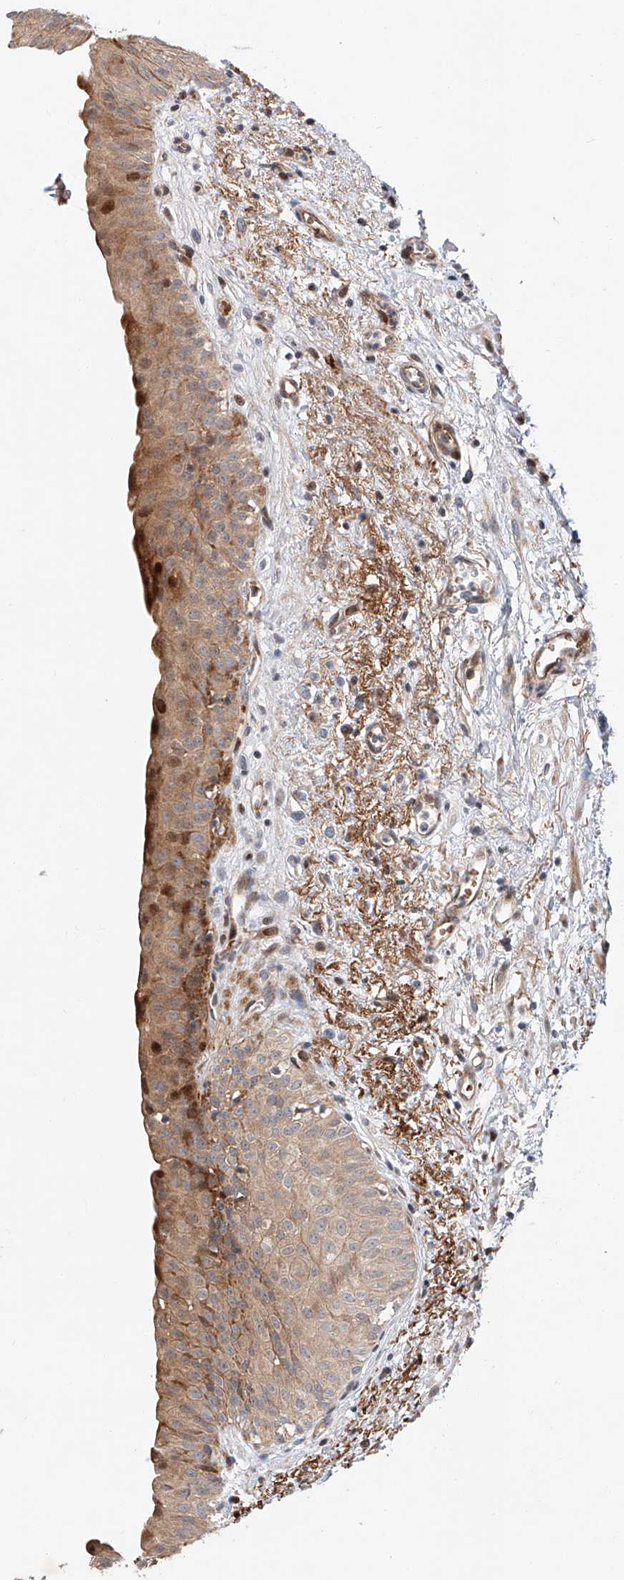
{"staining": {"intensity": "strong", "quantity": "25%-75%", "location": "cytoplasmic/membranous"}, "tissue": "urinary bladder", "cell_type": "Urothelial cells", "image_type": "normal", "snomed": [{"axis": "morphology", "description": "Normal tissue, NOS"}, {"axis": "topography", "description": "Urinary bladder"}], "caption": "Urothelial cells reveal high levels of strong cytoplasmic/membranous positivity in about 25%-75% of cells in benign urinary bladder. Nuclei are stained in blue.", "gene": "USF3", "patient": {"sex": "male", "age": 51}}